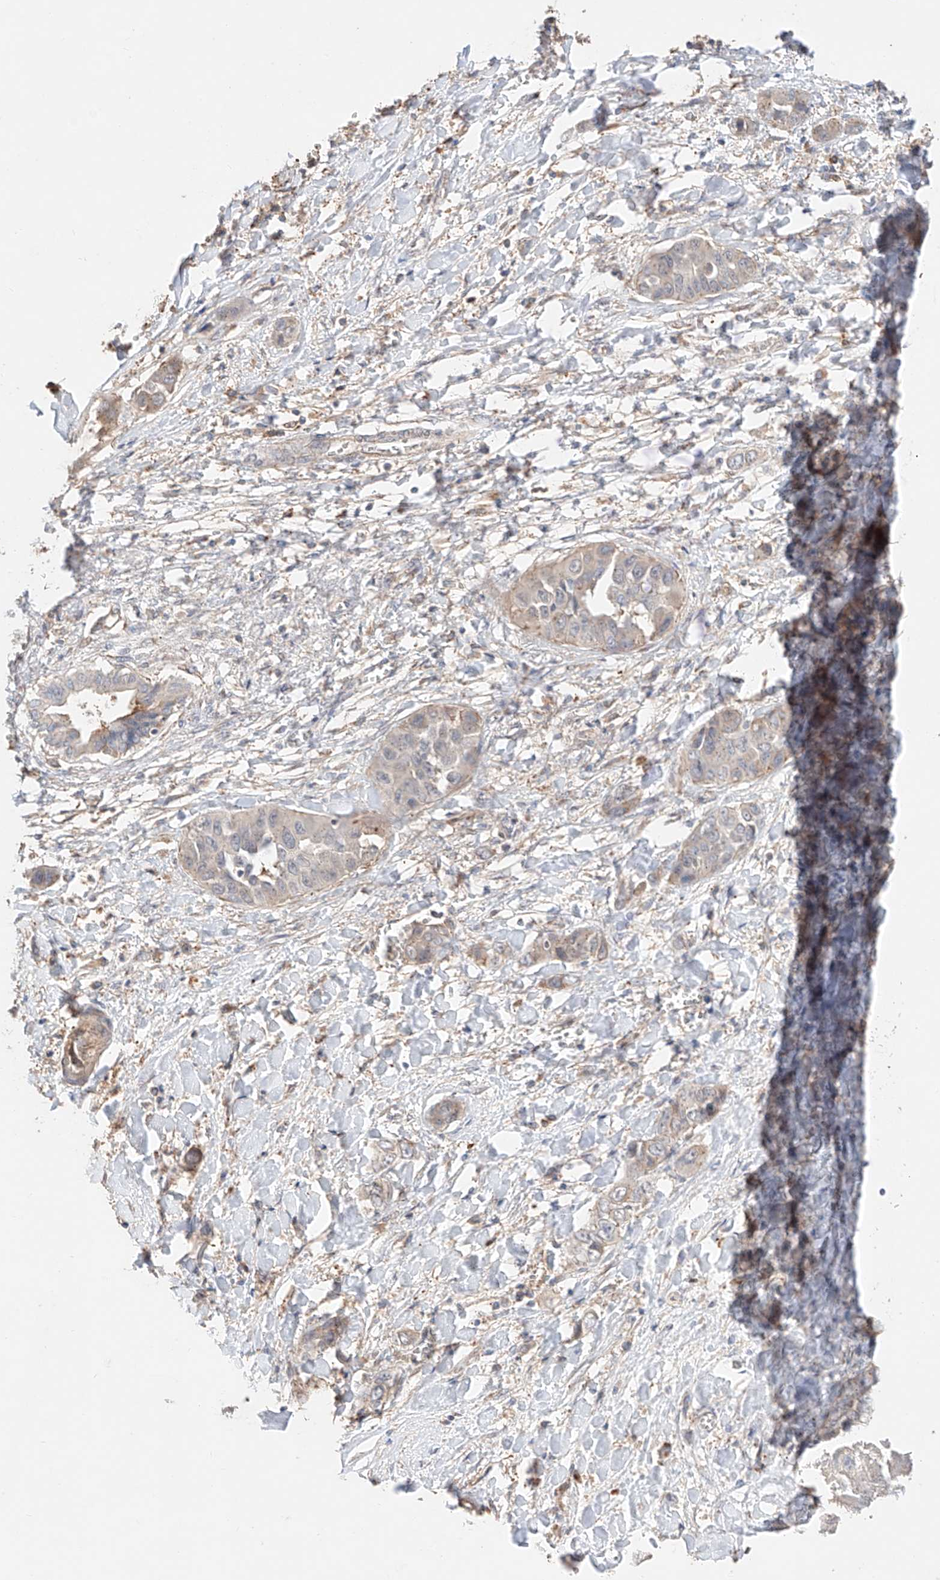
{"staining": {"intensity": "negative", "quantity": "none", "location": "none"}, "tissue": "liver cancer", "cell_type": "Tumor cells", "image_type": "cancer", "snomed": [{"axis": "morphology", "description": "Cholangiocarcinoma"}, {"axis": "topography", "description": "Liver"}], "caption": "A photomicrograph of human cholangiocarcinoma (liver) is negative for staining in tumor cells.", "gene": "MOSPD1", "patient": {"sex": "female", "age": 52}}